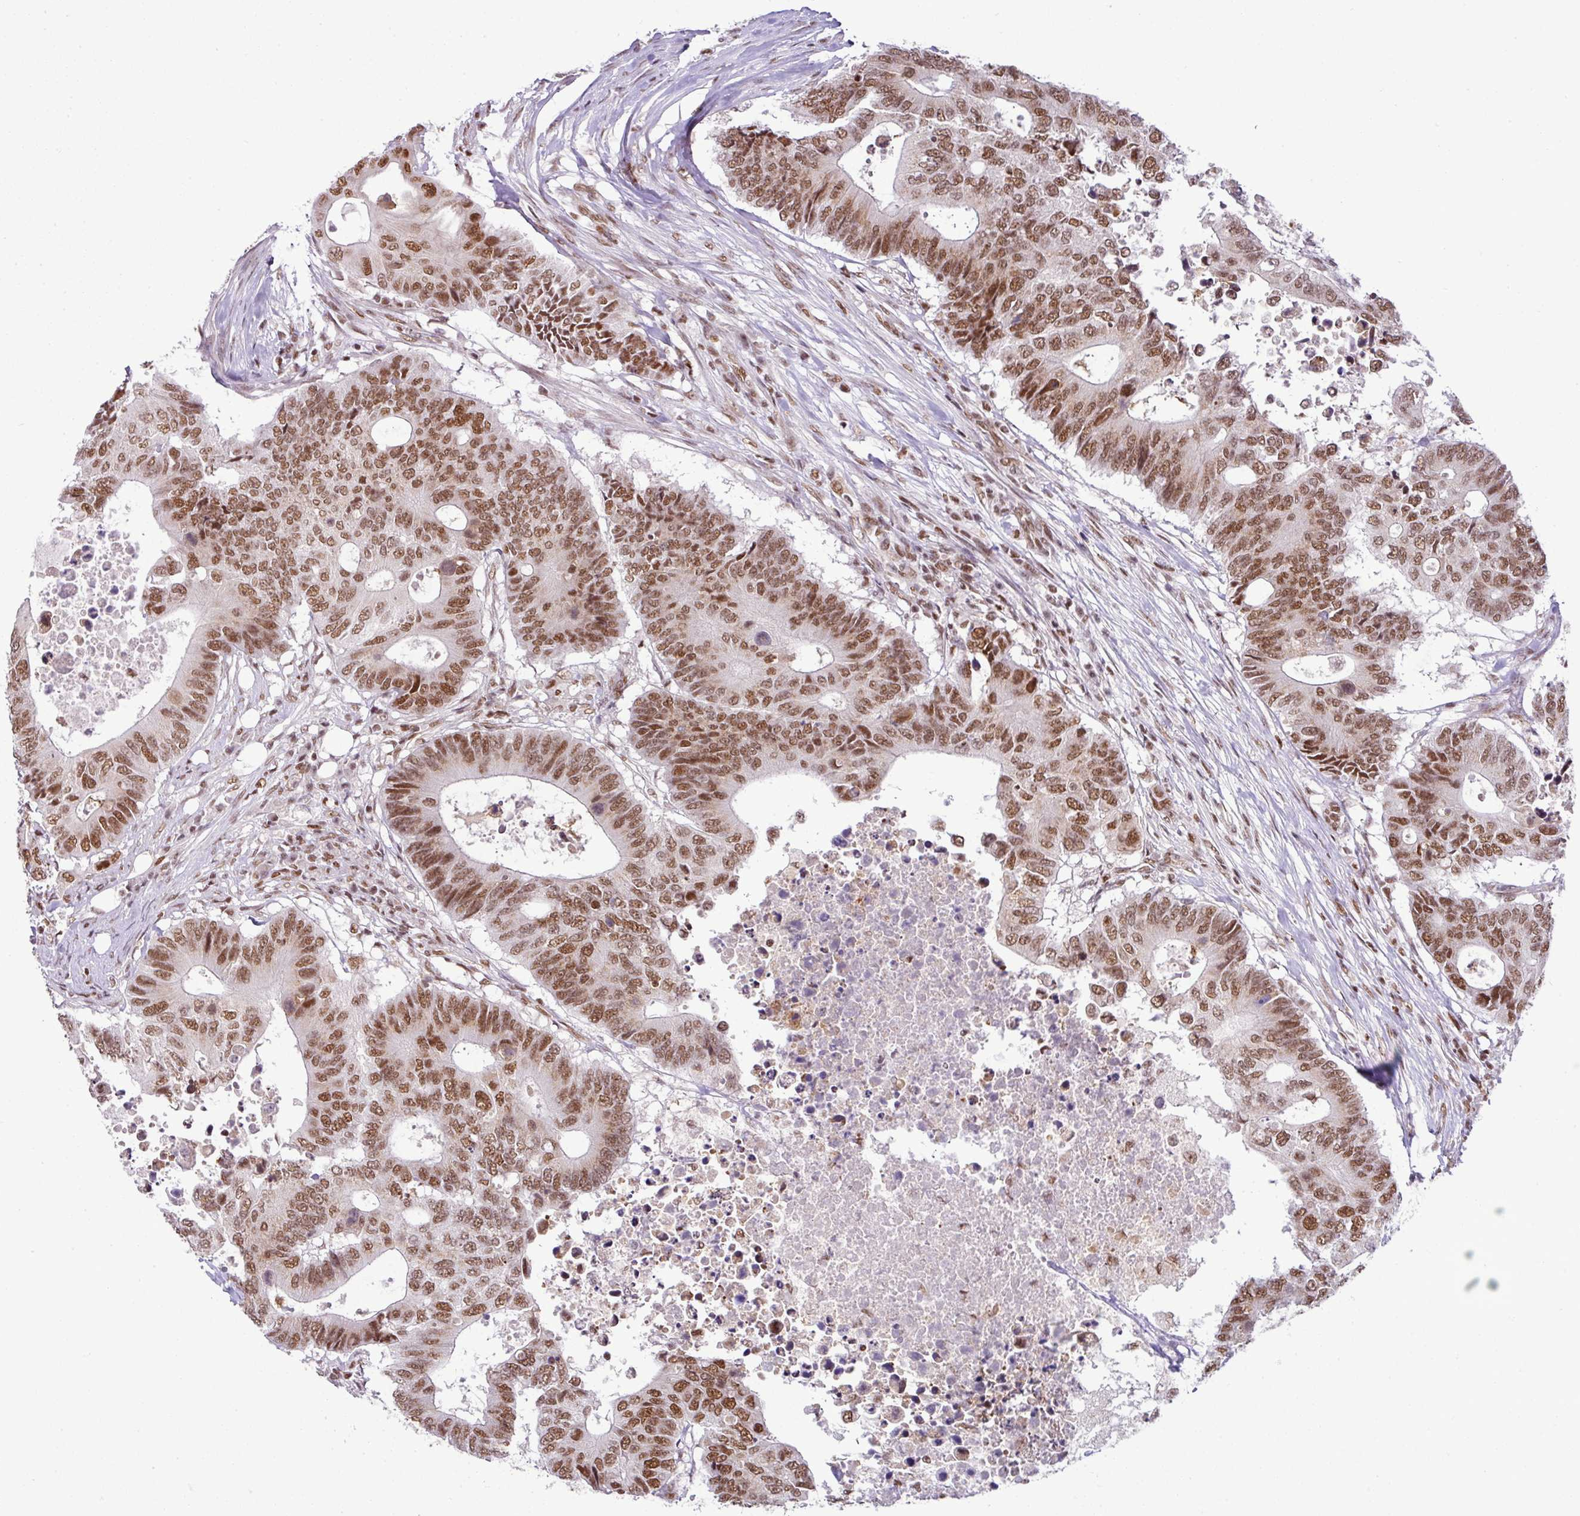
{"staining": {"intensity": "moderate", "quantity": ">75%", "location": "nuclear"}, "tissue": "colorectal cancer", "cell_type": "Tumor cells", "image_type": "cancer", "snomed": [{"axis": "morphology", "description": "Adenocarcinoma, NOS"}, {"axis": "topography", "description": "Colon"}], "caption": "IHC (DAB) staining of human colorectal adenocarcinoma exhibits moderate nuclear protein staining in about >75% of tumor cells.", "gene": "PGAP4", "patient": {"sex": "male", "age": 71}}